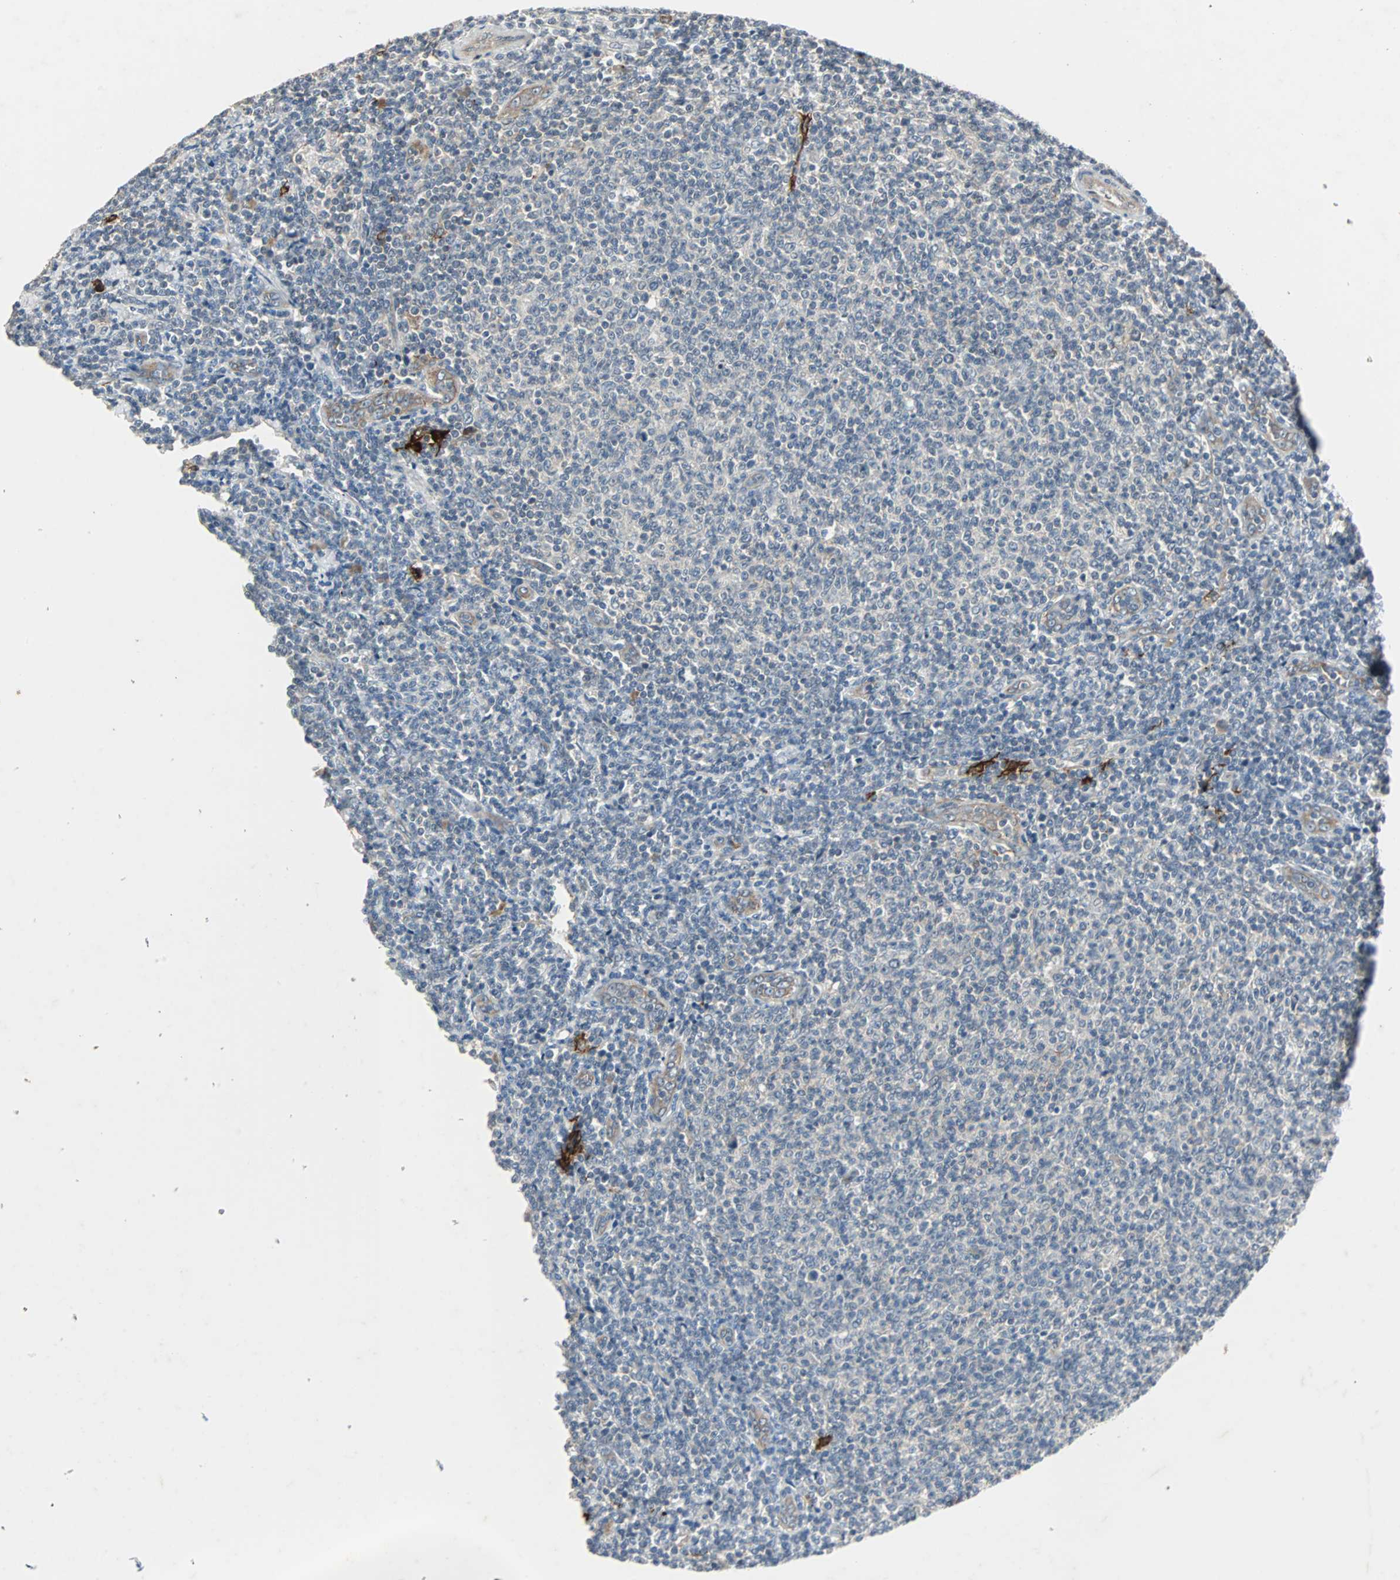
{"staining": {"intensity": "negative", "quantity": "none", "location": "none"}, "tissue": "lymphoma", "cell_type": "Tumor cells", "image_type": "cancer", "snomed": [{"axis": "morphology", "description": "Malignant lymphoma, non-Hodgkin's type, Low grade"}, {"axis": "topography", "description": "Lymph node"}], "caption": "This histopathology image is of low-grade malignant lymphoma, non-Hodgkin's type stained with immunohistochemistry to label a protein in brown with the nuclei are counter-stained blue. There is no expression in tumor cells.", "gene": "CMC2", "patient": {"sex": "male", "age": 66}}